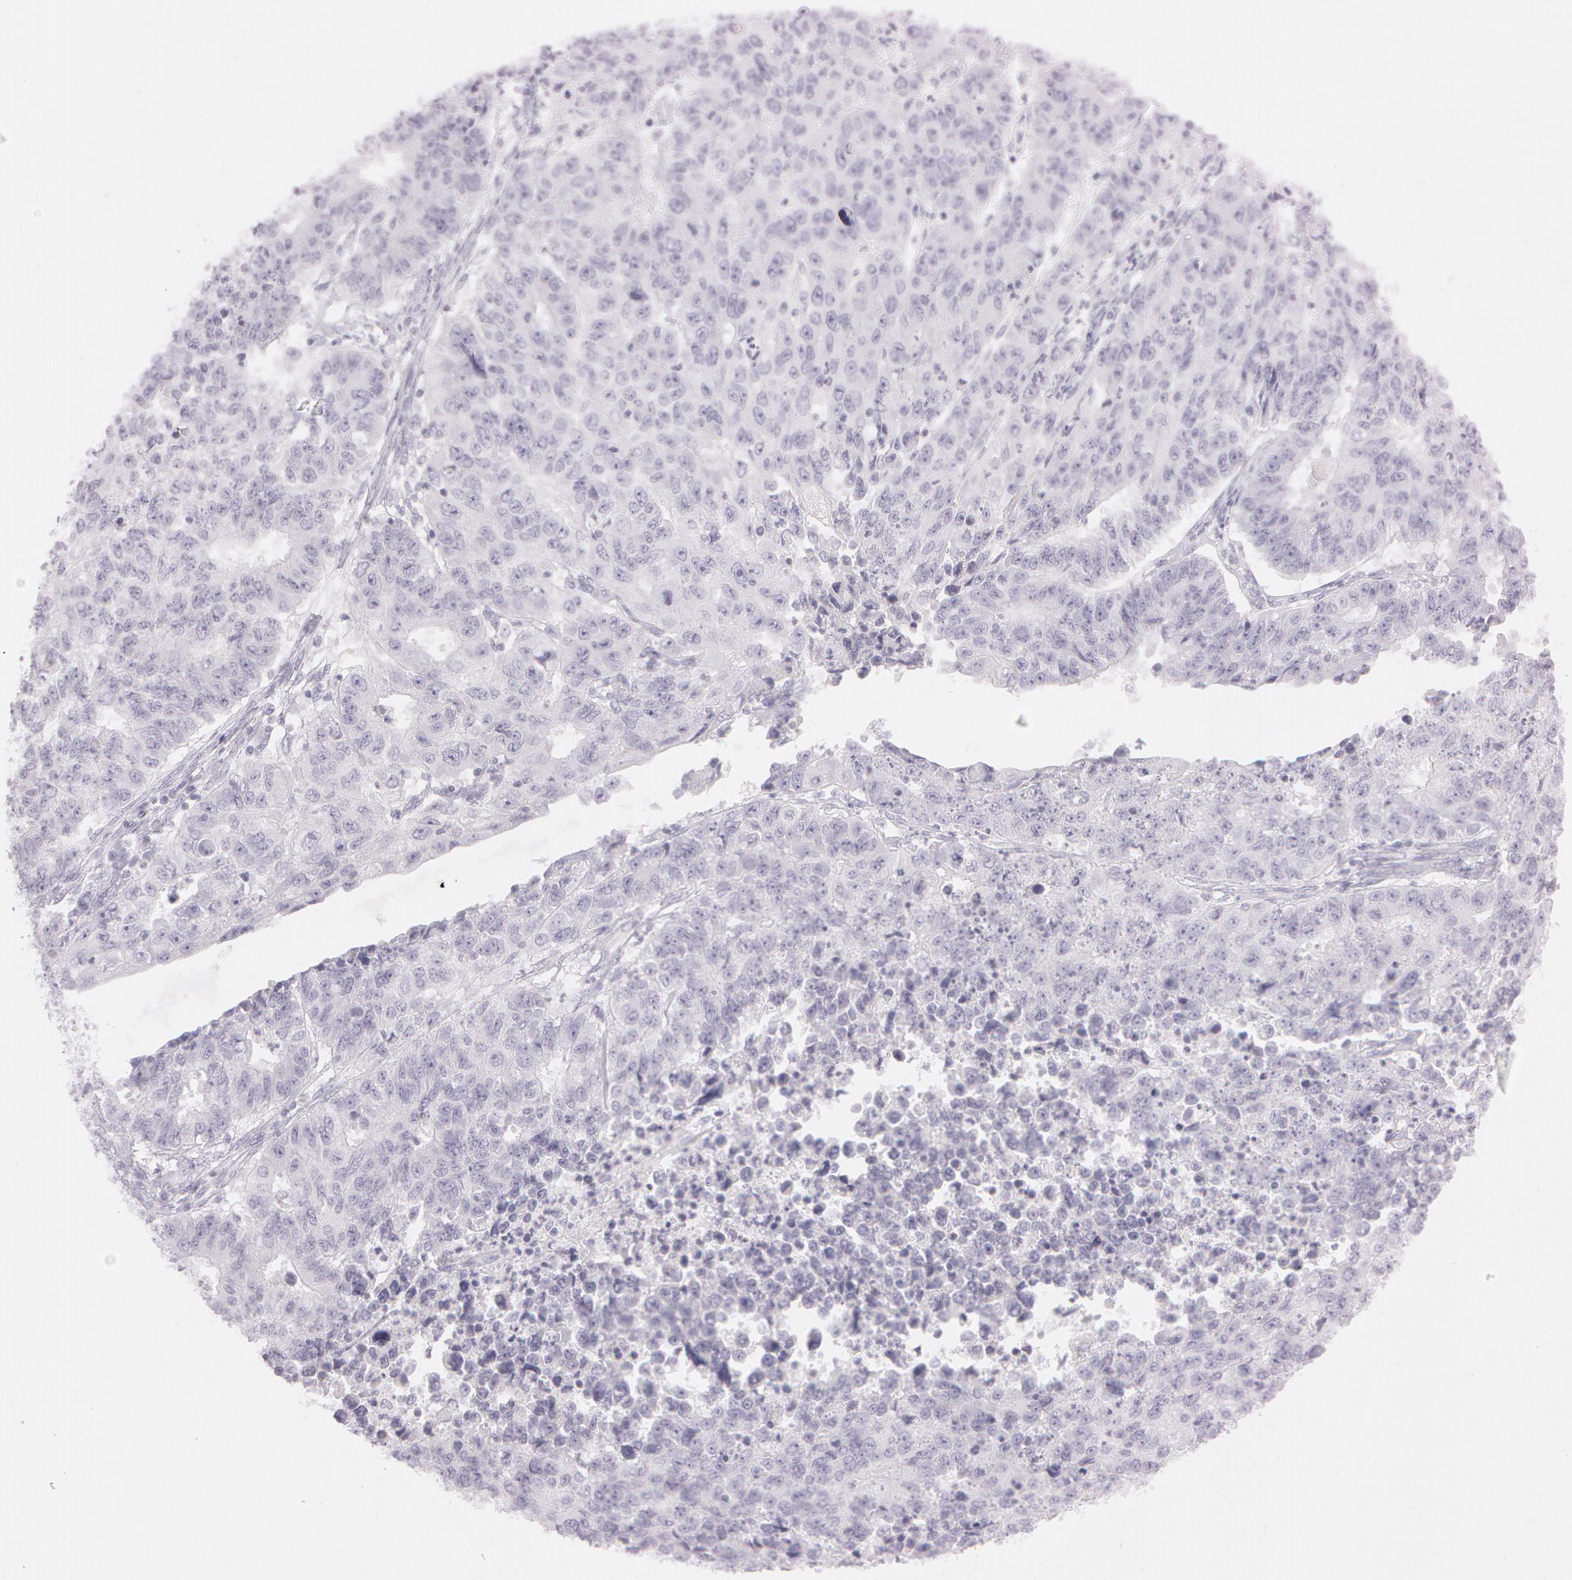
{"staining": {"intensity": "negative", "quantity": "none", "location": "none"}, "tissue": "endometrial cancer", "cell_type": "Tumor cells", "image_type": "cancer", "snomed": [{"axis": "morphology", "description": "Adenocarcinoma, NOS"}, {"axis": "topography", "description": "Endometrium"}], "caption": "High magnification brightfield microscopy of endometrial adenocarcinoma stained with DAB (3,3'-diaminobenzidine) (brown) and counterstained with hematoxylin (blue): tumor cells show no significant positivity. The staining was performed using DAB (3,3'-diaminobenzidine) to visualize the protein expression in brown, while the nuclei were stained in blue with hematoxylin (Magnification: 20x).", "gene": "OTC", "patient": {"sex": "female", "age": 42}}